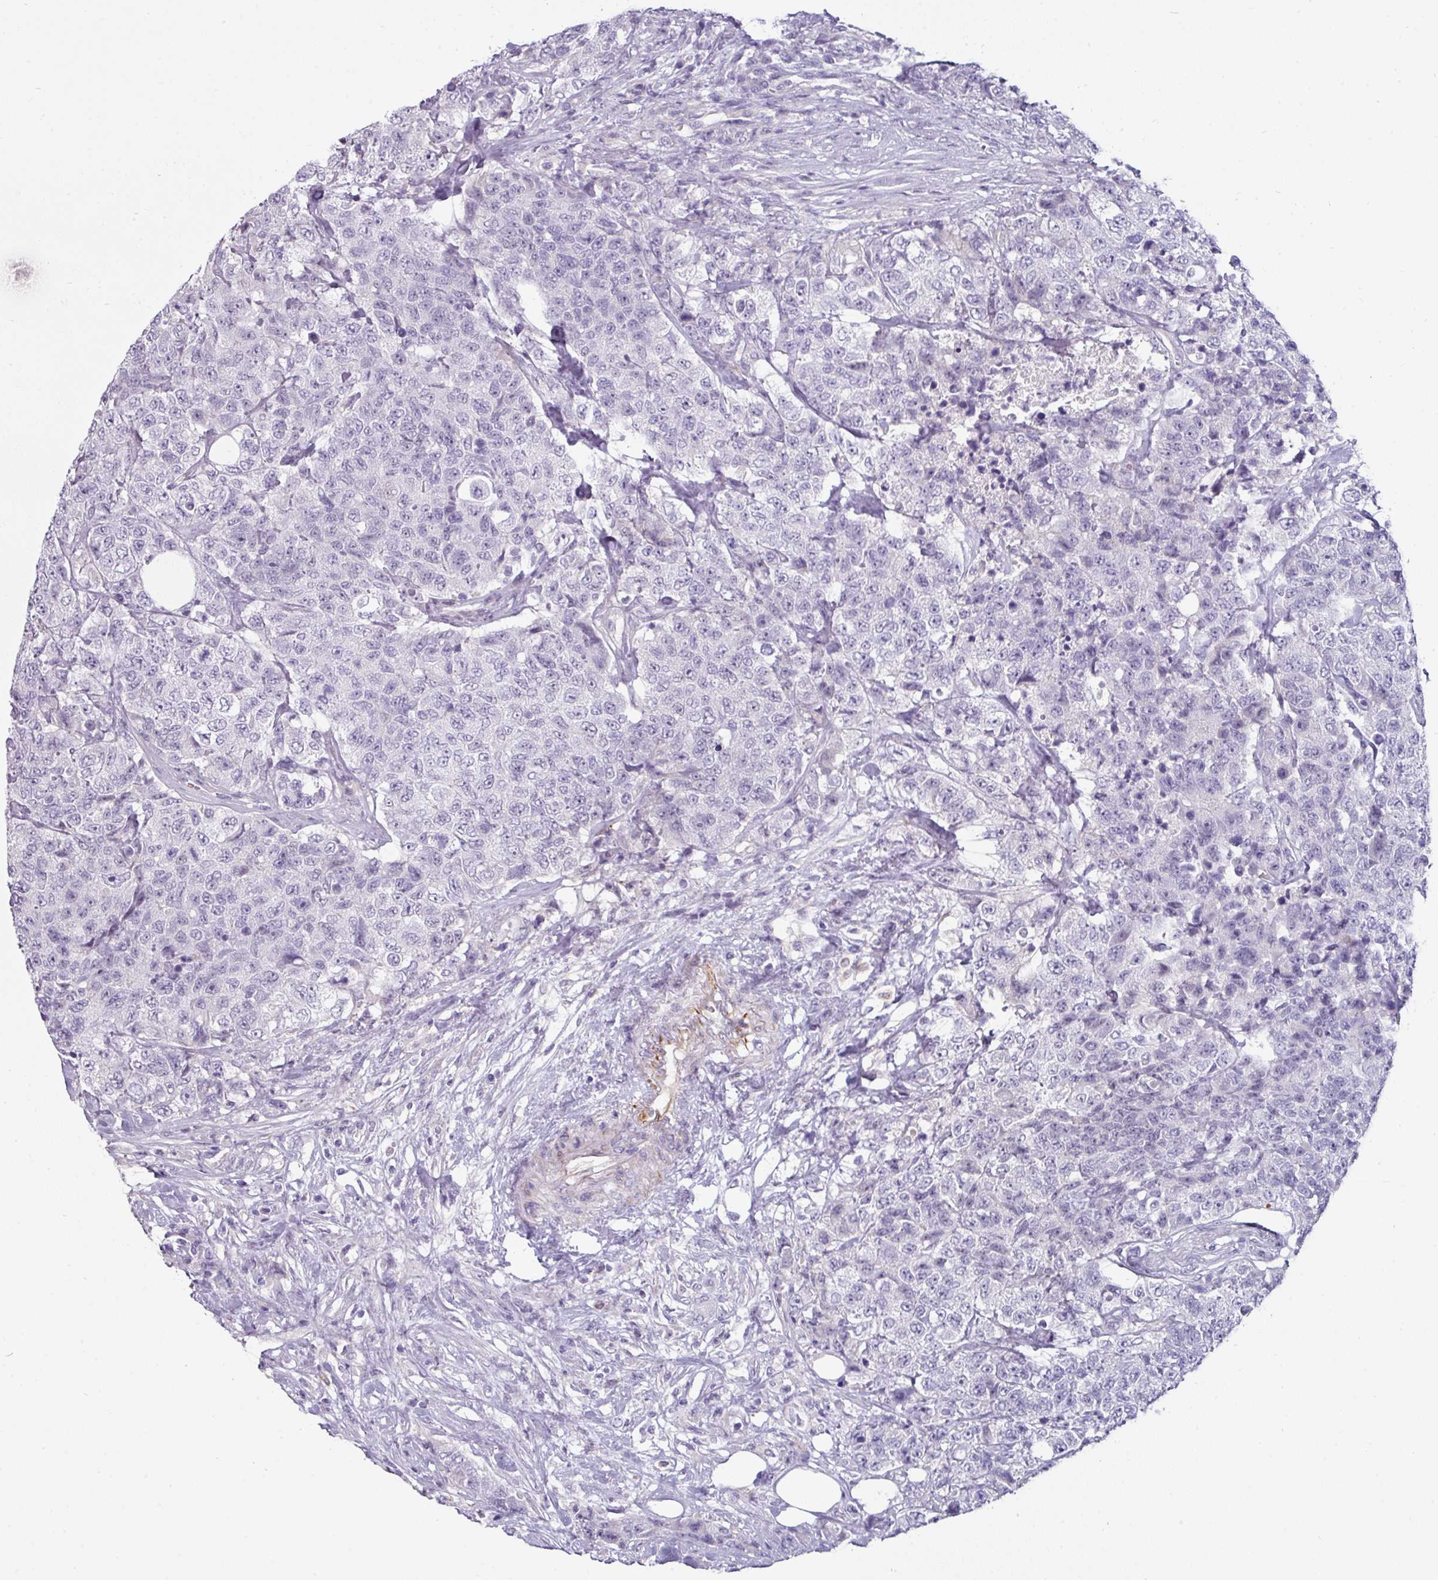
{"staining": {"intensity": "negative", "quantity": "none", "location": "none"}, "tissue": "urothelial cancer", "cell_type": "Tumor cells", "image_type": "cancer", "snomed": [{"axis": "morphology", "description": "Urothelial carcinoma, High grade"}, {"axis": "topography", "description": "Urinary bladder"}], "caption": "There is no significant expression in tumor cells of urothelial cancer. (DAB immunohistochemistry visualized using brightfield microscopy, high magnification).", "gene": "EYA3", "patient": {"sex": "female", "age": 78}}